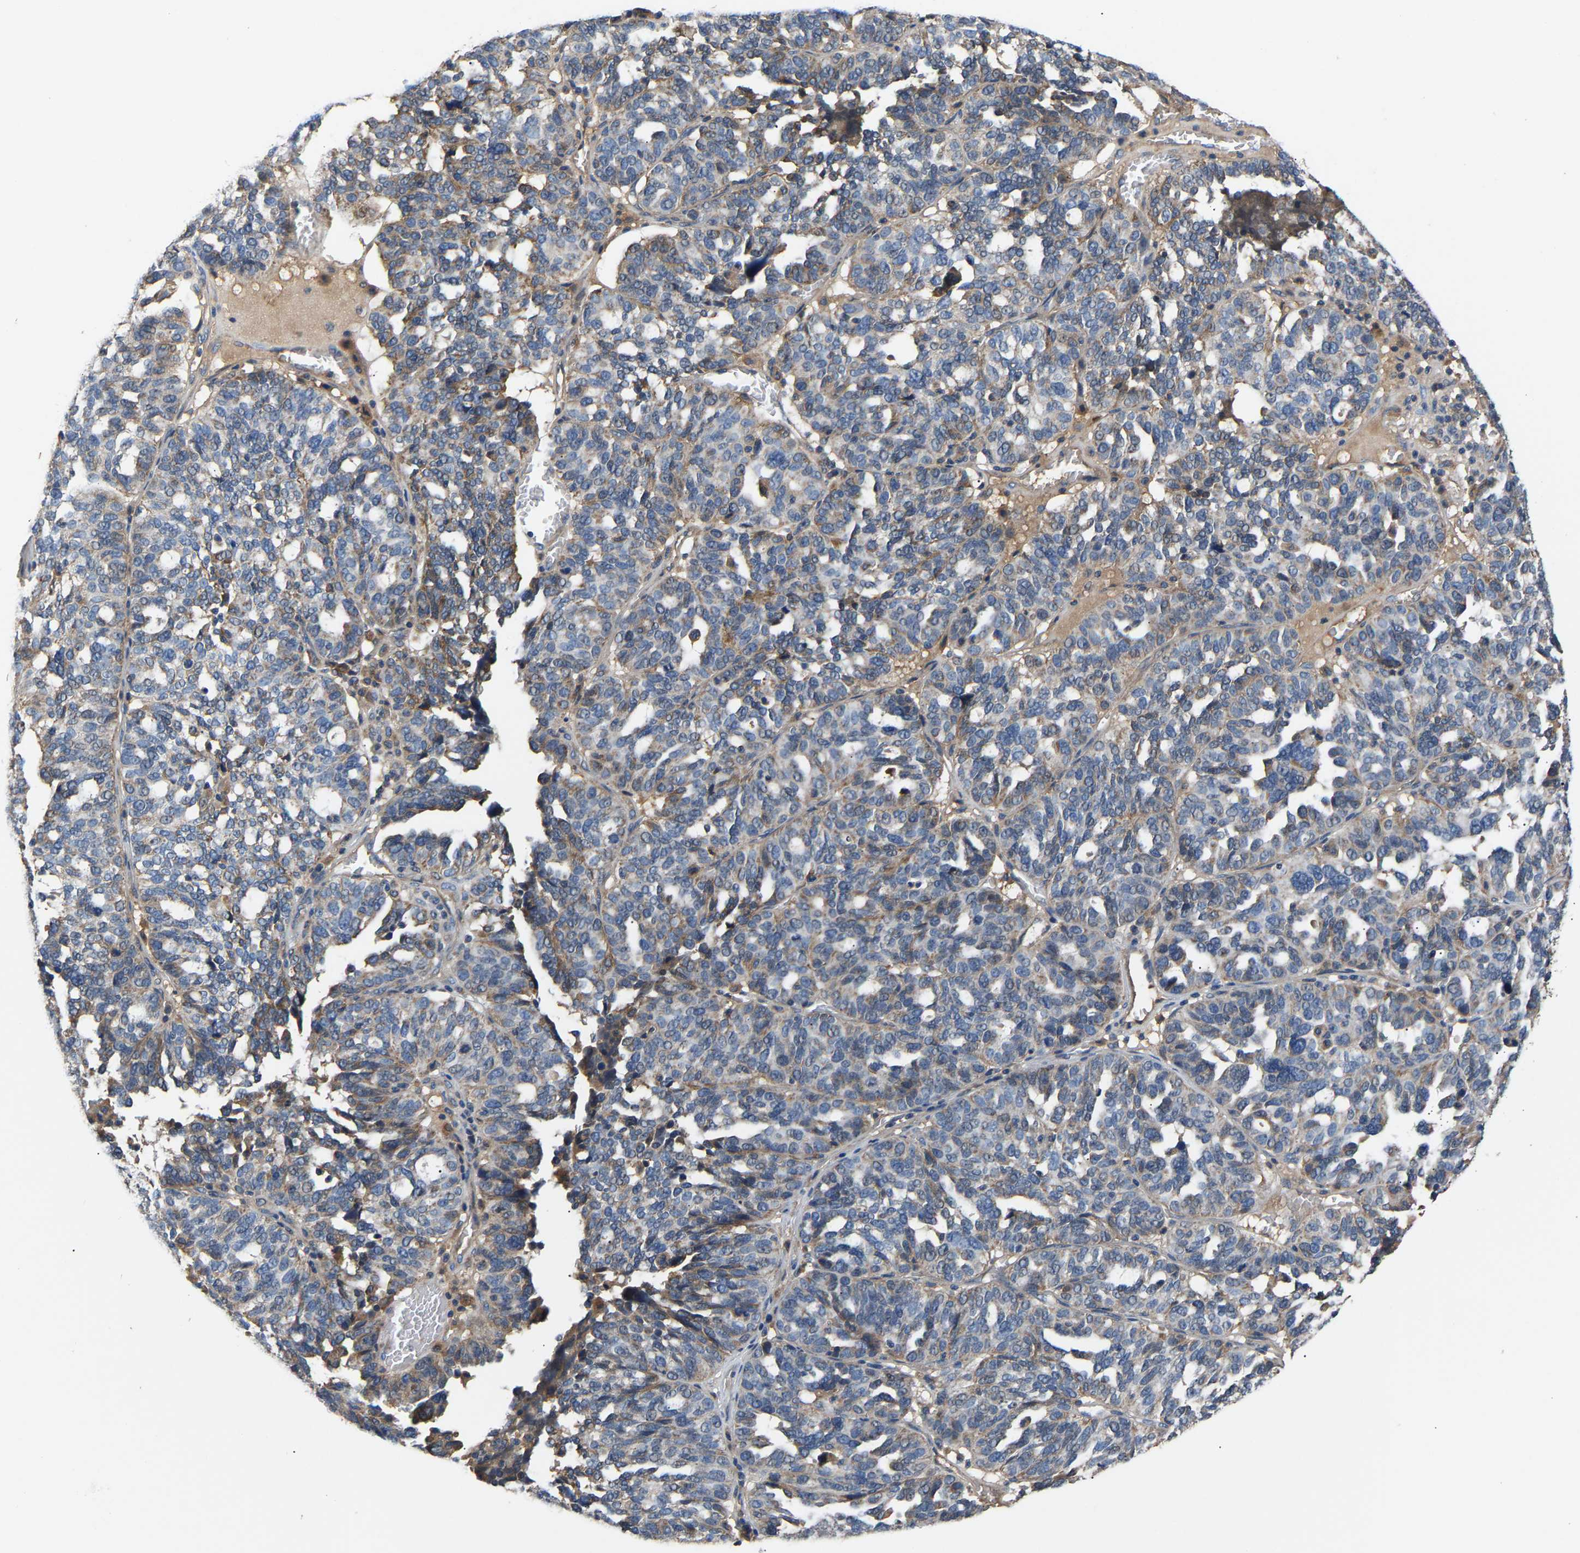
{"staining": {"intensity": "weak", "quantity": "25%-75%", "location": "cytoplasmic/membranous"}, "tissue": "ovarian cancer", "cell_type": "Tumor cells", "image_type": "cancer", "snomed": [{"axis": "morphology", "description": "Cystadenocarcinoma, serous, NOS"}, {"axis": "topography", "description": "Ovary"}], "caption": "A brown stain highlights weak cytoplasmic/membranous staining of a protein in ovarian serous cystadenocarcinoma tumor cells.", "gene": "CCDC171", "patient": {"sex": "female", "age": 59}}